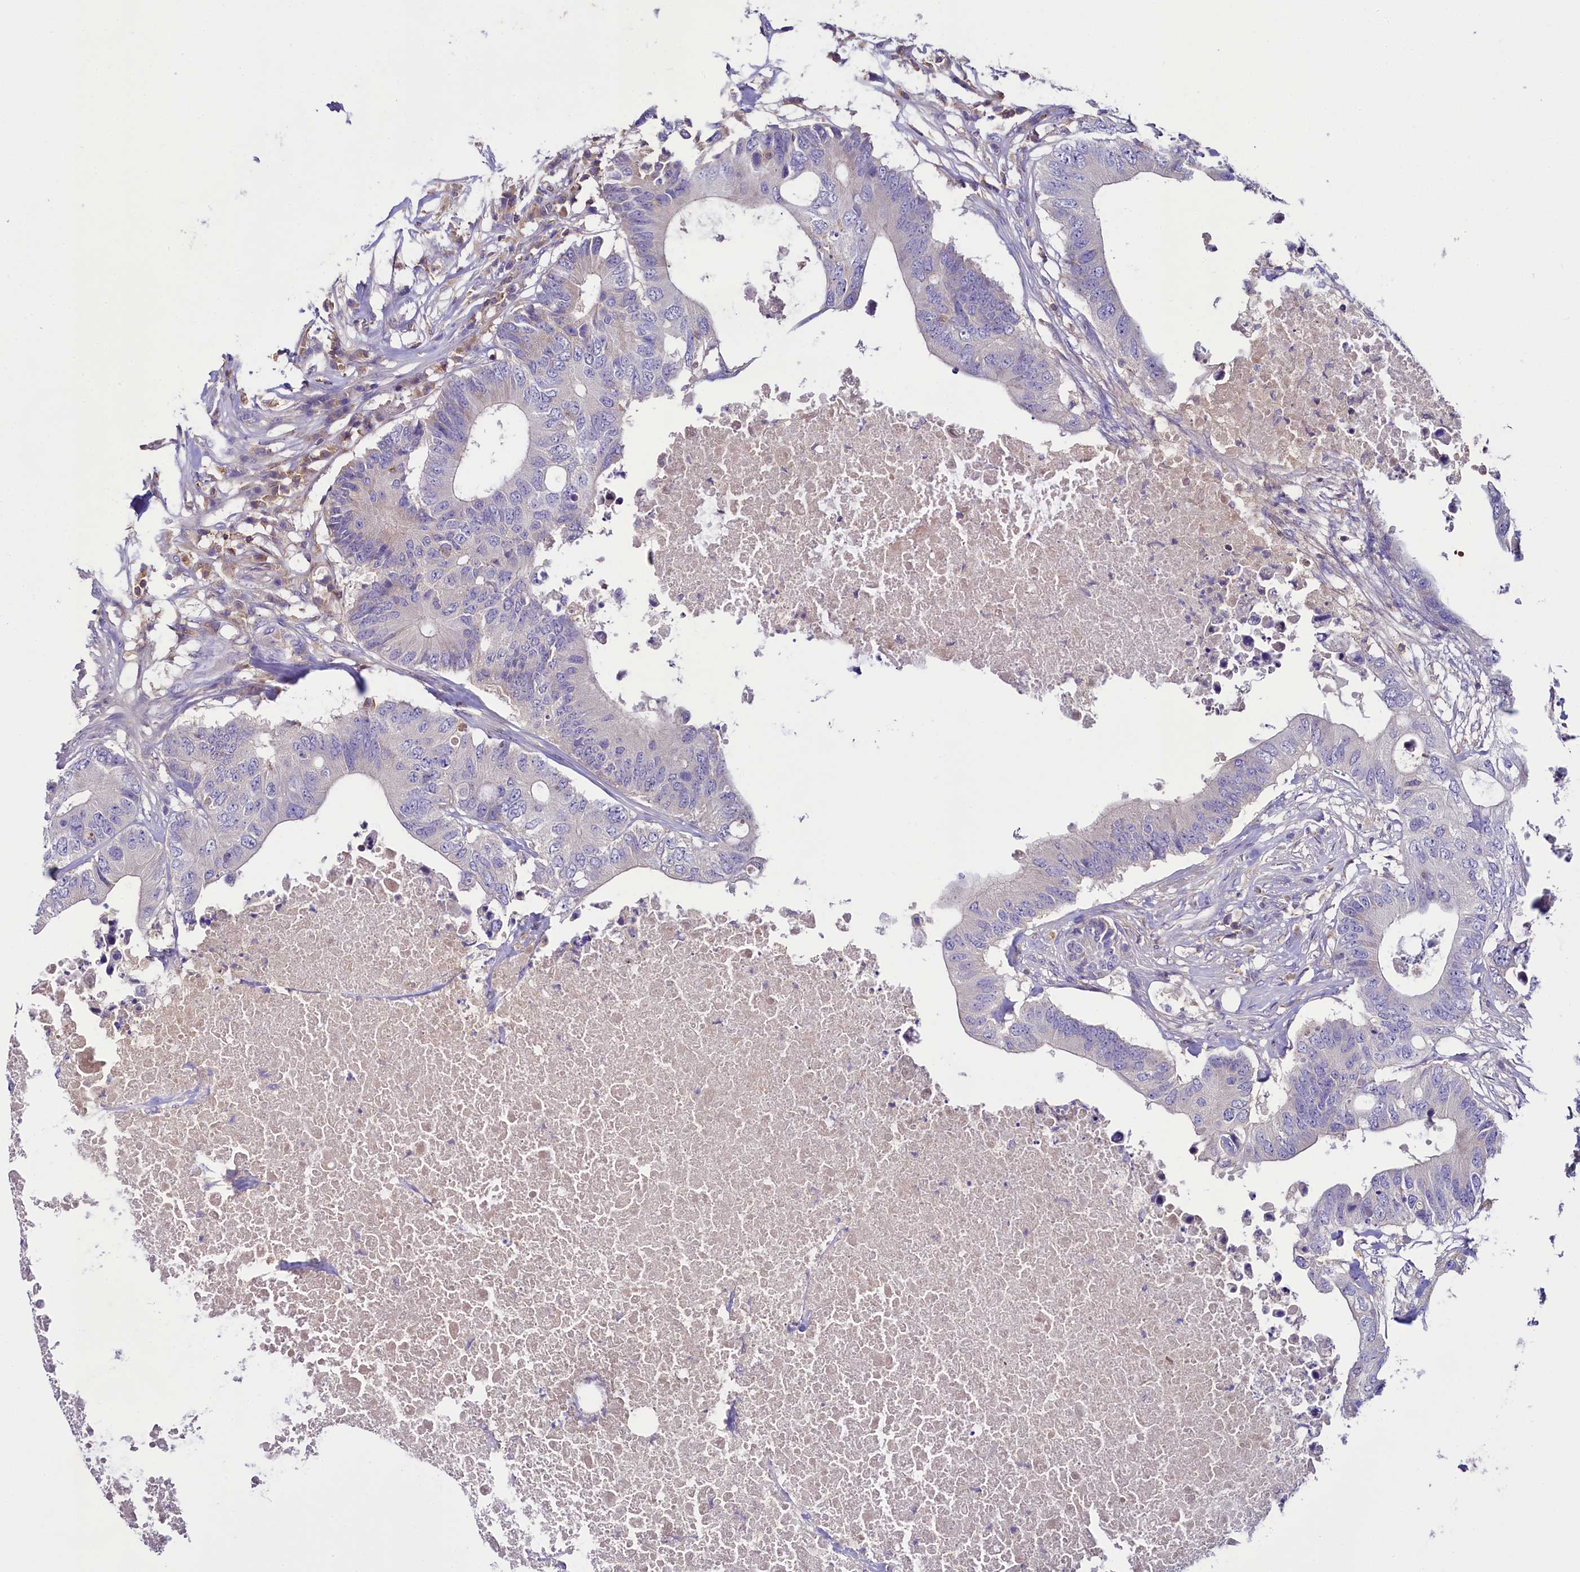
{"staining": {"intensity": "negative", "quantity": "none", "location": "none"}, "tissue": "colorectal cancer", "cell_type": "Tumor cells", "image_type": "cancer", "snomed": [{"axis": "morphology", "description": "Adenocarcinoma, NOS"}, {"axis": "topography", "description": "Colon"}], "caption": "Protein analysis of adenocarcinoma (colorectal) shows no significant expression in tumor cells. (Immunohistochemistry (ihc), brightfield microscopy, high magnification).", "gene": "FGFR2", "patient": {"sex": "male", "age": 71}}